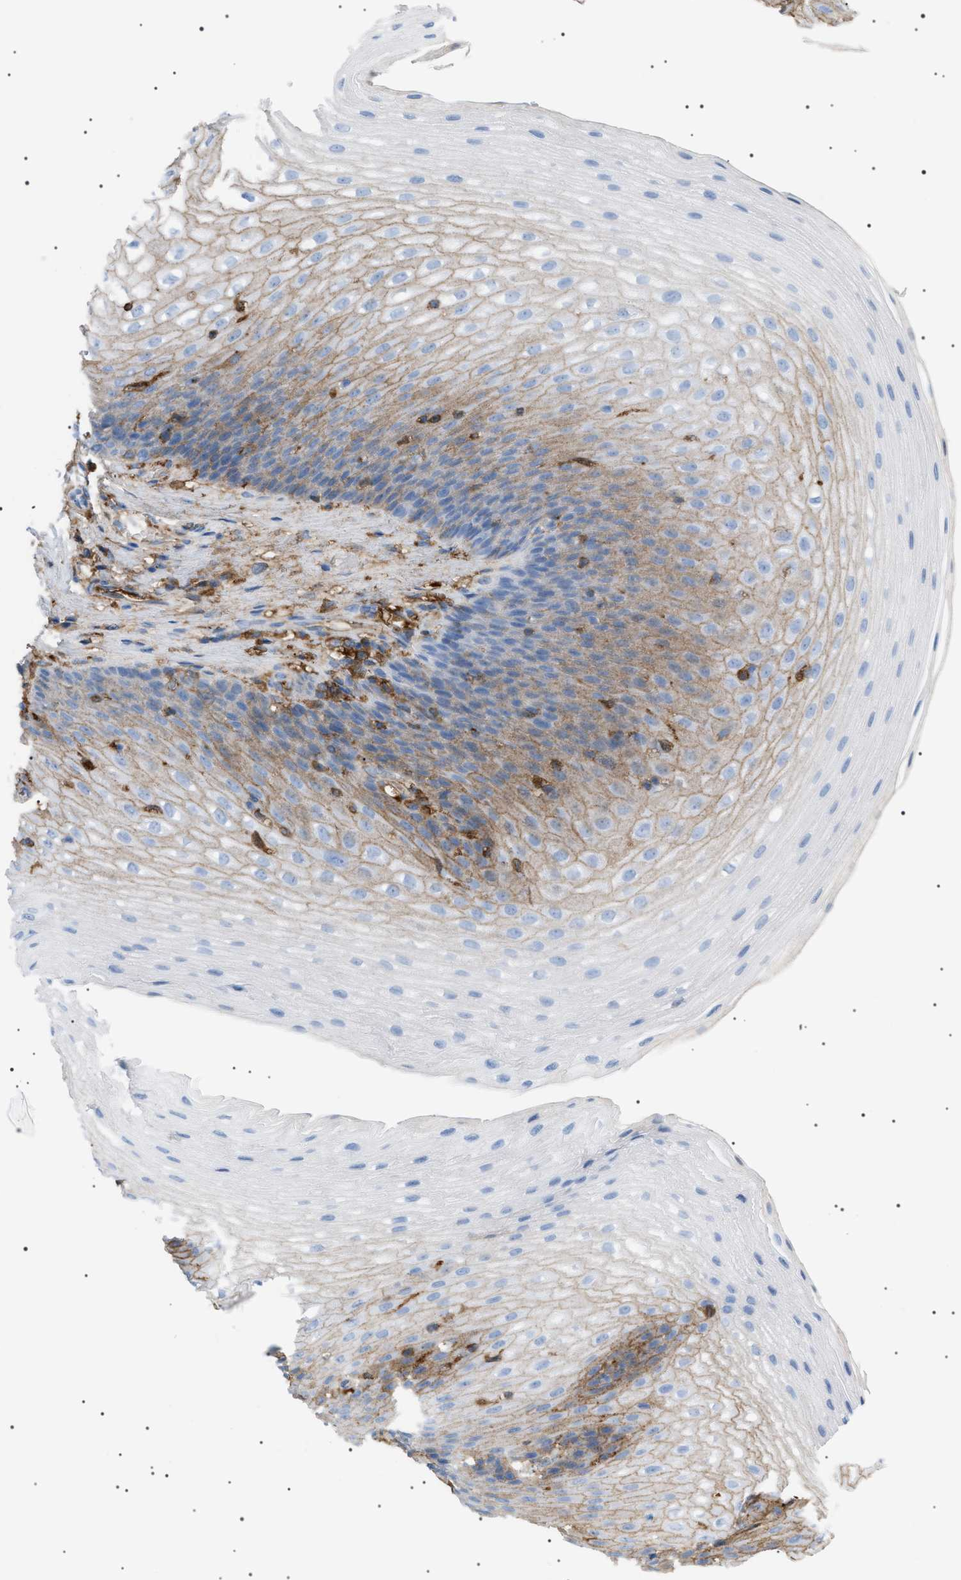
{"staining": {"intensity": "moderate", "quantity": "<25%", "location": "cytoplasmic/membranous"}, "tissue": "esophagus", "cell_type": "Squamous epithelial cells", "image_type": "normal", "snomed": [{"axis": "morphology", "description": "Normal tissue, NOS"}, {"axis": "topography", "description": "Esophagus"}], "caption": "An IHC image of unremarkable tissue is shown. Protein staining in brown highlights moderate cytoplasmic/membranous positivity in esophagus within squamous epithelial cells.", "gene": "LPA", "patient": {"sex": "male", "age": 48}}